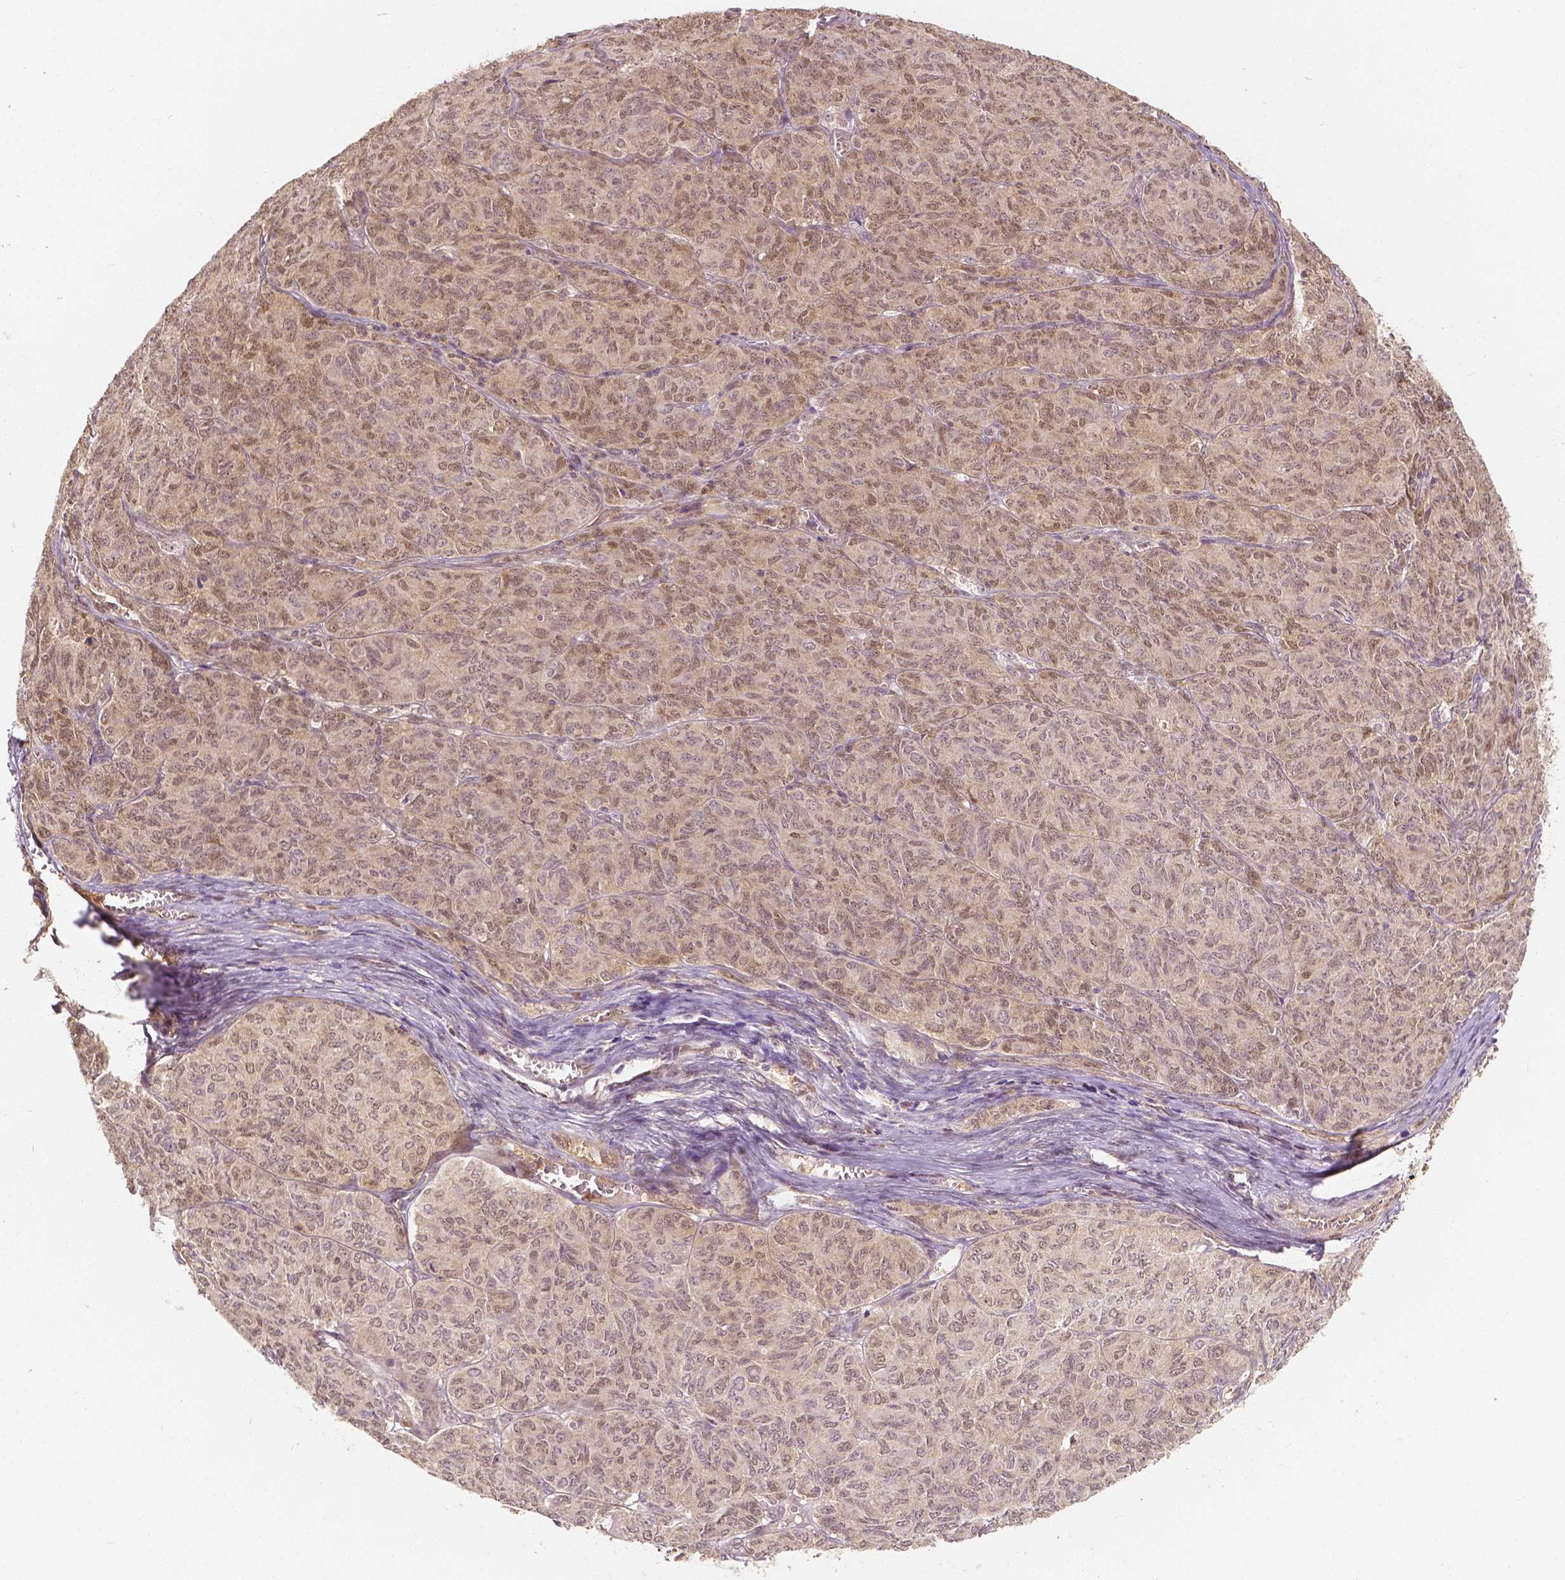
{"staining": {"intensity": "weak", "quantity": ">75%", "location": "nuclear"}, "tissue": "ovarian cancer", "cell_type": "Tumor cells", "image_type": "cancer", "snomed": [{"axis": "morphology", "description": "Carcinoma, endometroid"}, {"axis": "topography", "description": "Ovary"}], "caption": "DAB immunohistochemical staining of endometroid carcinoma (ovarian) displays weak nuclear protein expression in approximately >75% of tumor cells.", "gene": "NAPRT", "patient": {"sex": "female", "age": 80}}